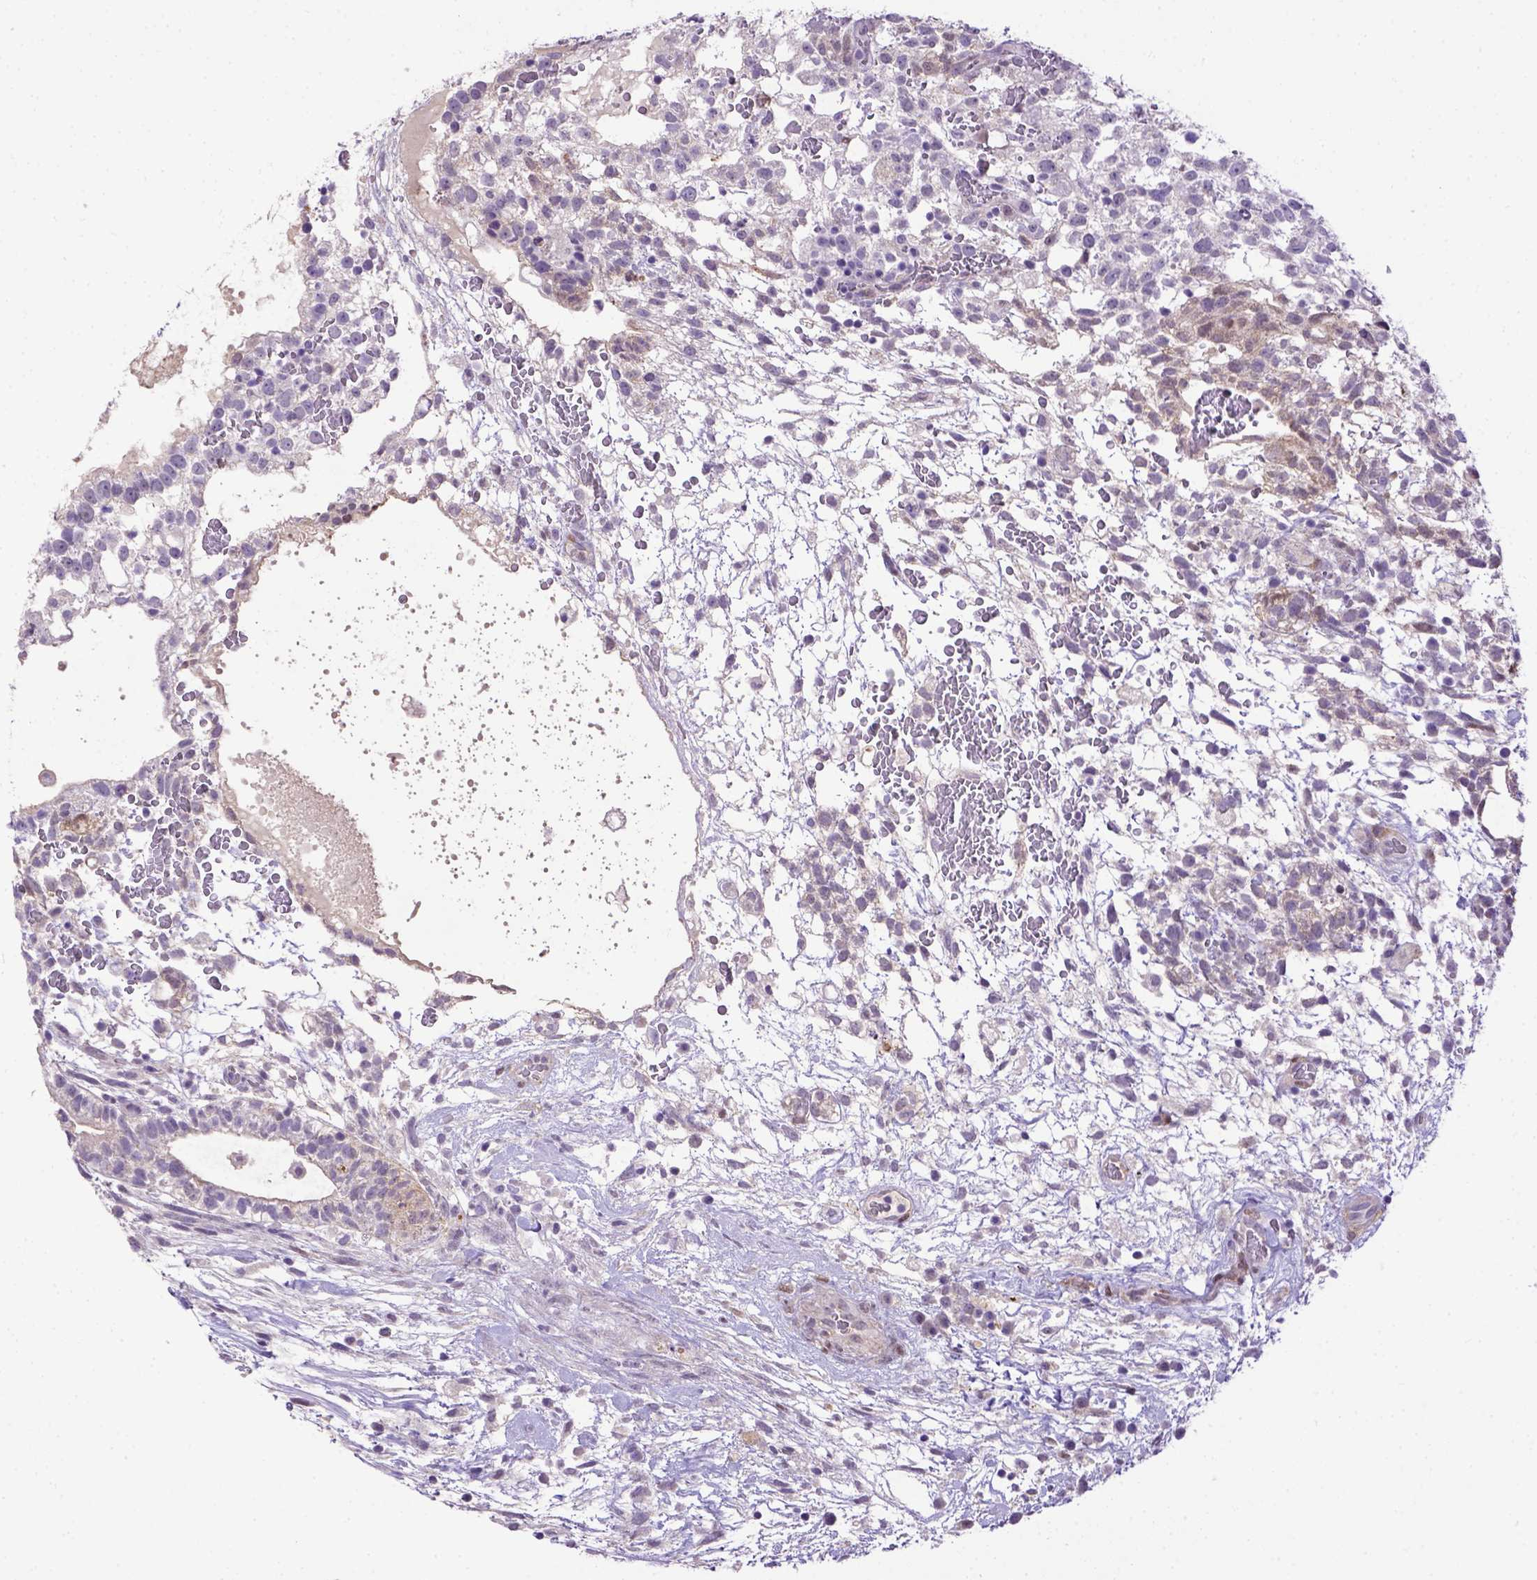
{"staining": {"intensity": "negative", "quantity": "none", "location": "none"}, "tissue": "testis cancer", "cell_type": "Tumor cells", "image_type": "cancer", "snomed": [{"axis": "morphology", "description": "Normal tissue, NOS"}, {"axis": "morphology", "description": "Carcinoma, Embryonal, NOS"}, {"axis": "topography", "description": "Testis"}], "caption": "High magnification brightfield microscopy of testis embryonal carcinoma stained with DAB (brown) and counterstained with hematoxylin (blue): tumor cells show no significant expression.", "gene": "BTN1A1", "patient": {"sex": "male", "age": 32}}